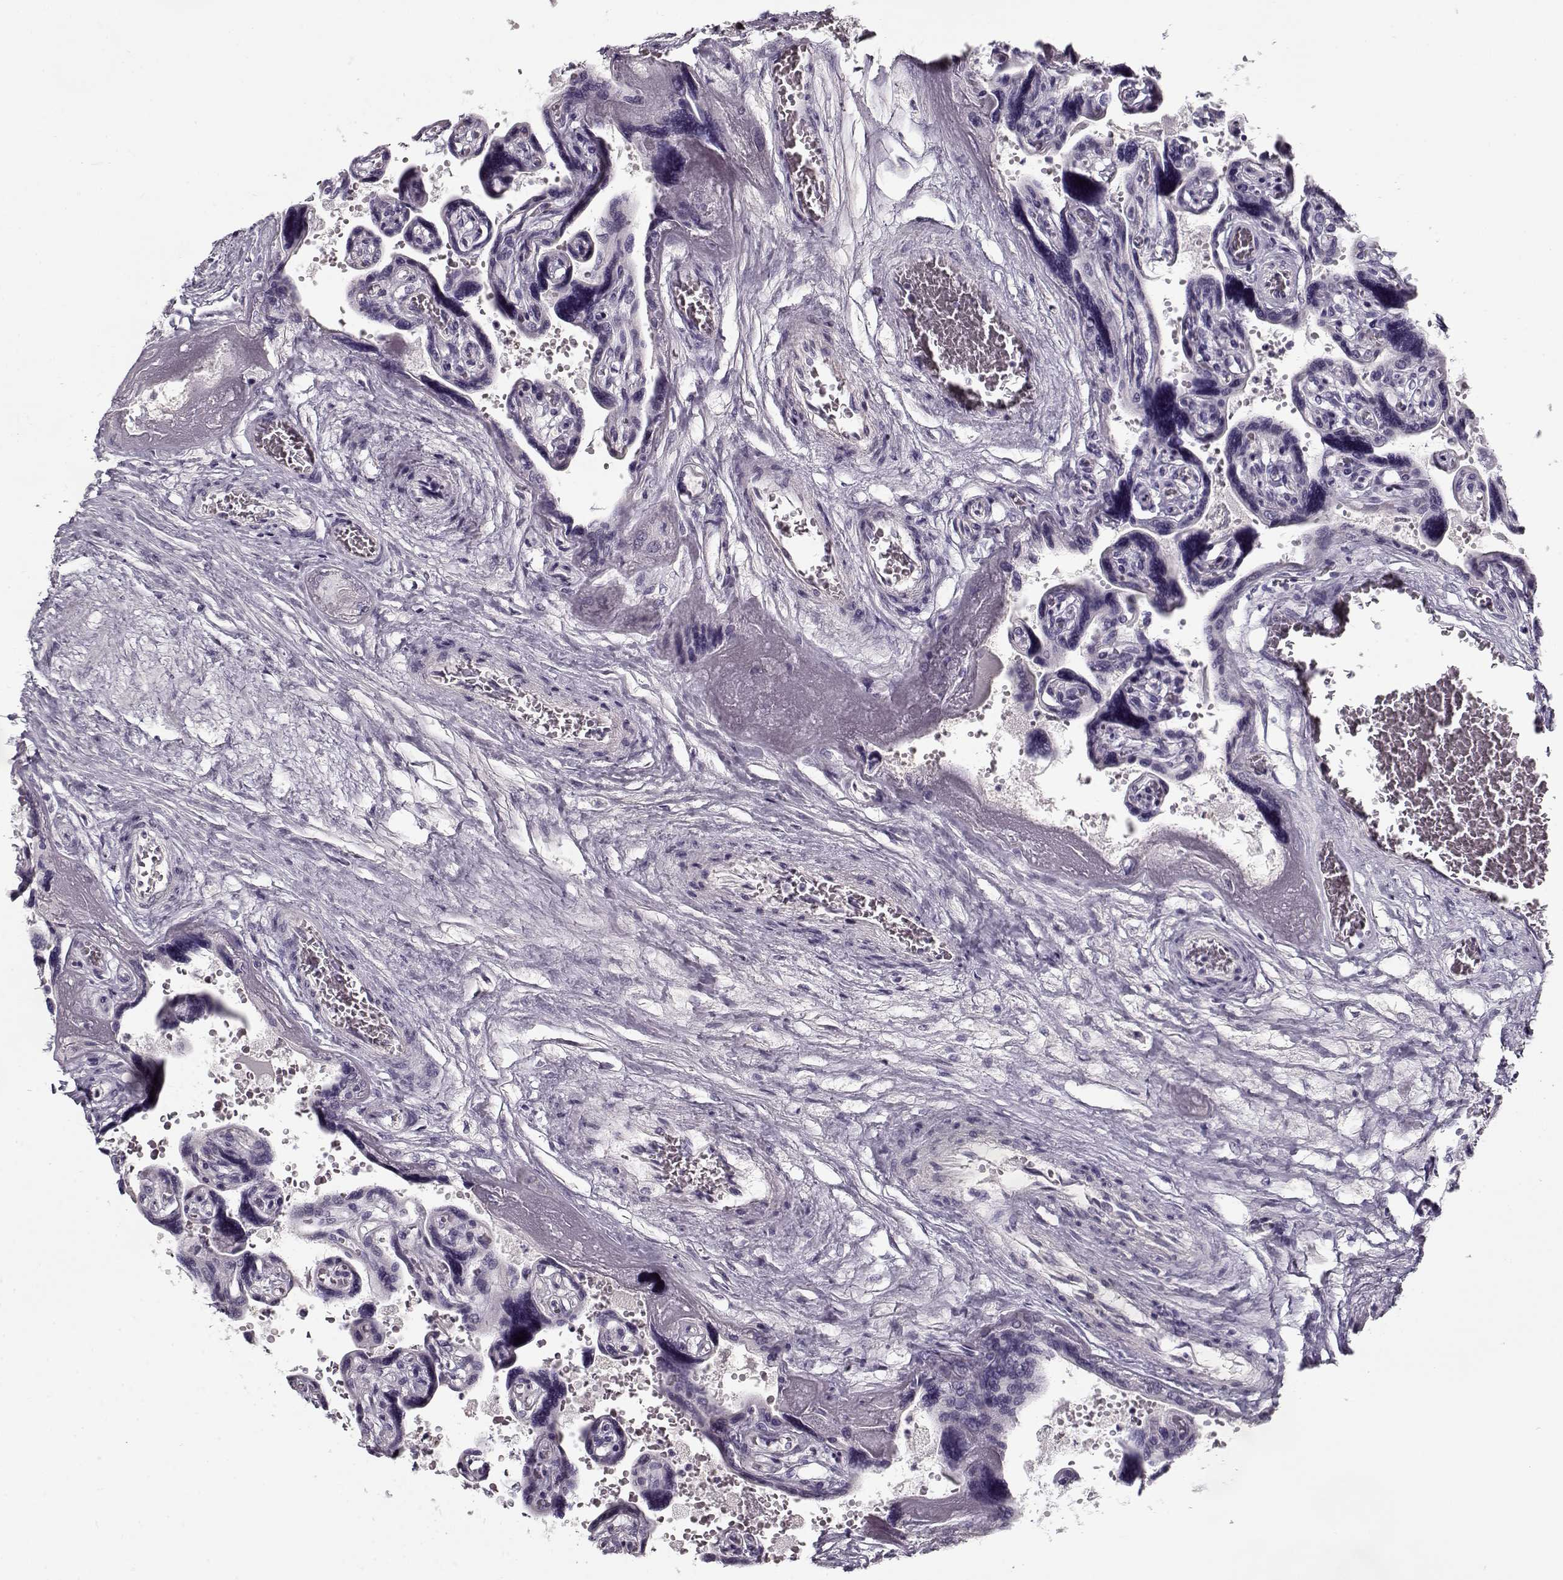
{"staining": {"intensity": "negative", "quantity": "none", "location": "none"}, "tissue": "placenta", "cell_type": "Decidual cells", "image_type": "normal", "snomed": [{"axis": "morphology", "description": "Normal tissue, NOS"}, {"axis": "topography", "description": "Placenta"}], "caption": "Image shows no significant protein positivity in decidual cells of benign placenta.", "gene": "CCDC136", "patient": {"sex": "female", "age": 32}}